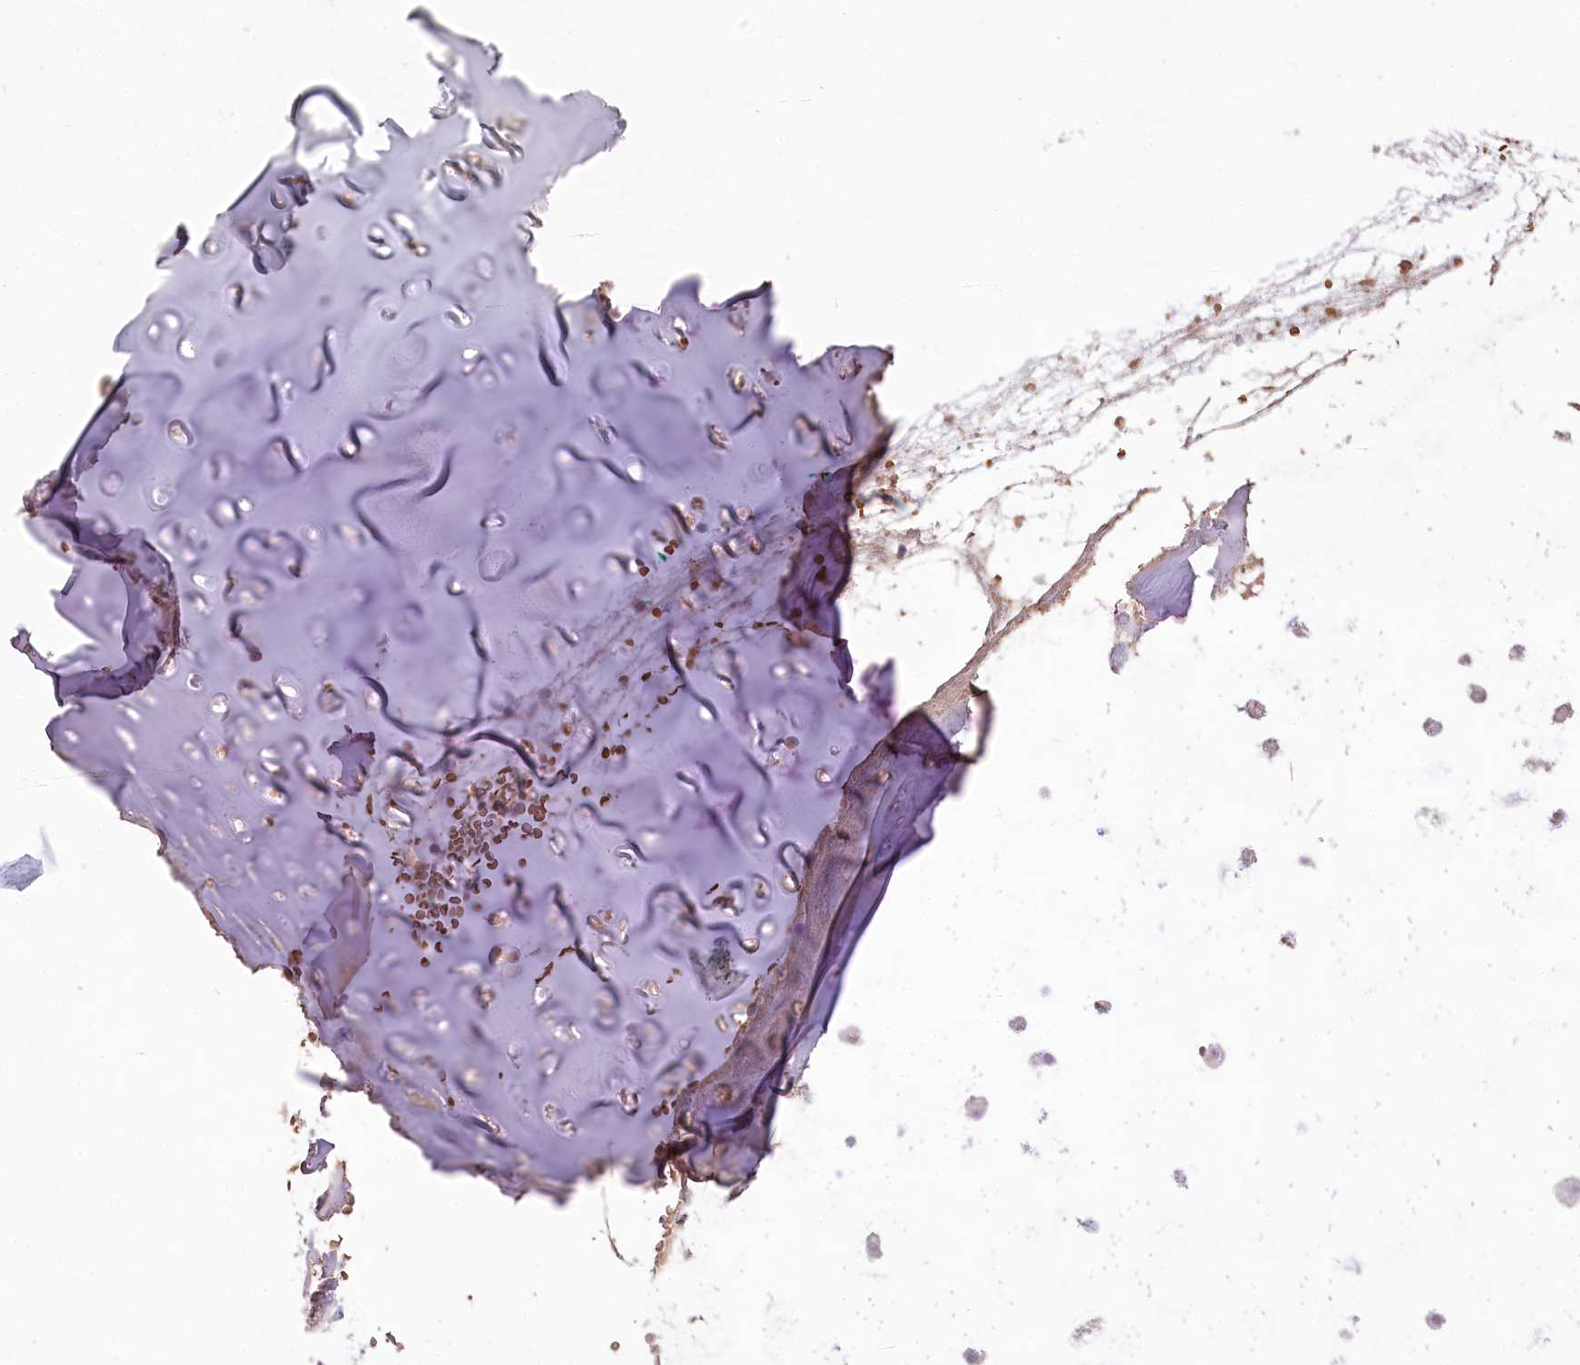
{"staining": {"intensity": "moderate", "quantity": "25%-75%", "location": "cytoplasmic/membranous,nuclear"}, "tissue": "adipose tissue", "cell_type": "Adipocytes", "image_type": "normal", "snomed": [{"axis": "morphology", "description": "Normal tissue, NOS"}, {"axis": "morphology", "description": "Basal cell carcinoma"}, {"axis": "topography", "description": "Cartilage tissue"}, {"axis": "topography", "description": "Nasopharynx"}, {"axis": "topography", "description": "Oral tissue"}], "caption": "The image exhibits immunohistochemical staining of unremarkable adipose tissue. There is moderate cytoplasmic/membranous,nuclear positivity is seen in about 25%-75% of adipocytes.", "gene": "R3HDM2", "patient": {"sex": "female", "age": 77}}